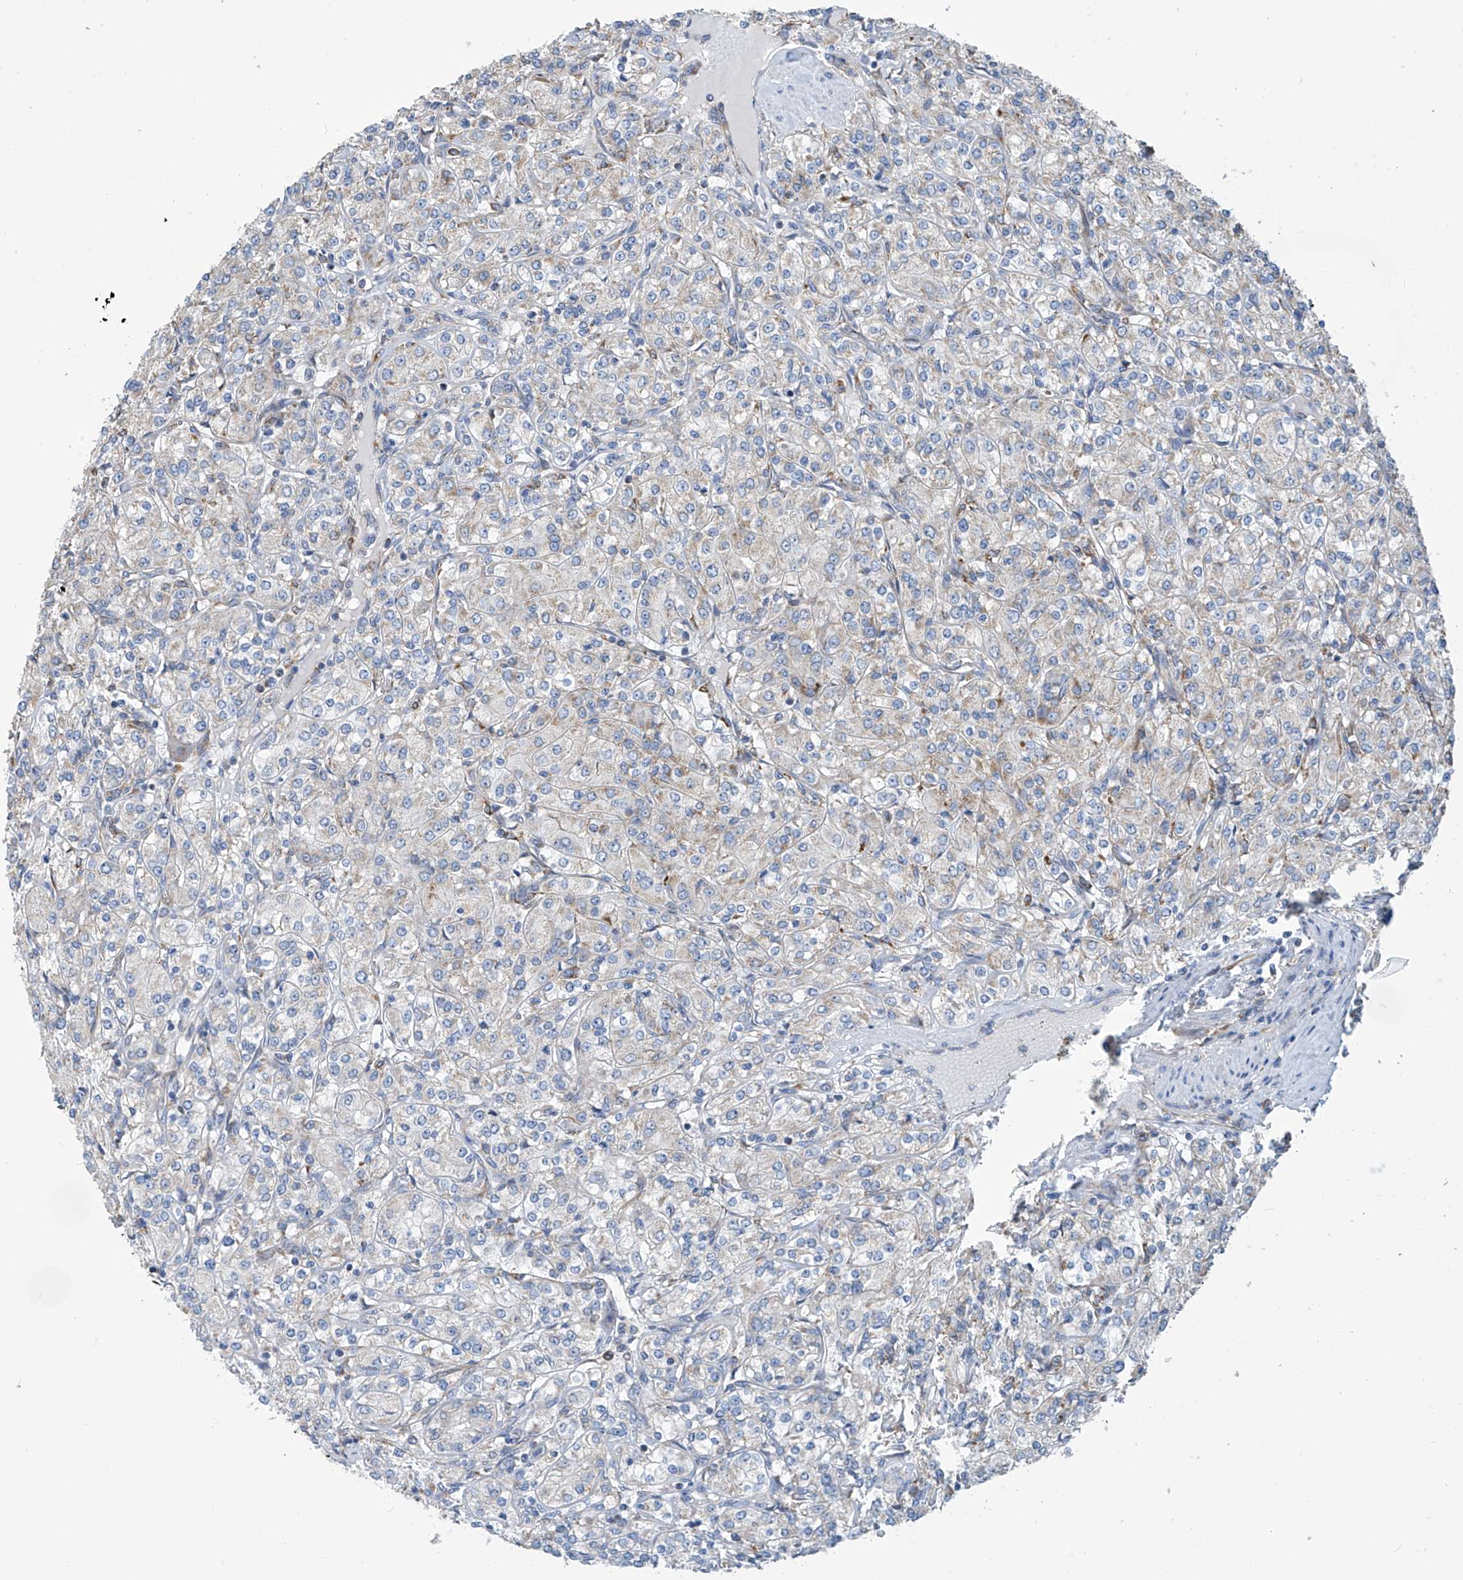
{"staining": {"intensity": "negative", "quantity": "none", "location": "none"}, "tissue": "renal cancer", "cell_type": "Tumor cells", "image_type": "cancer", "snomed": [{"axis": "morphology", "description": "Adenocarcinoma, NOS"}, {"axis": "topography", "description": "Kidney"}], "caption": "A histopathology image of adenocarcinoma (renal) stained for a protein displays no brown staining in tumor cells.", "gene": "EIF5B", "patient": {"sex": "male", "age": 77}}